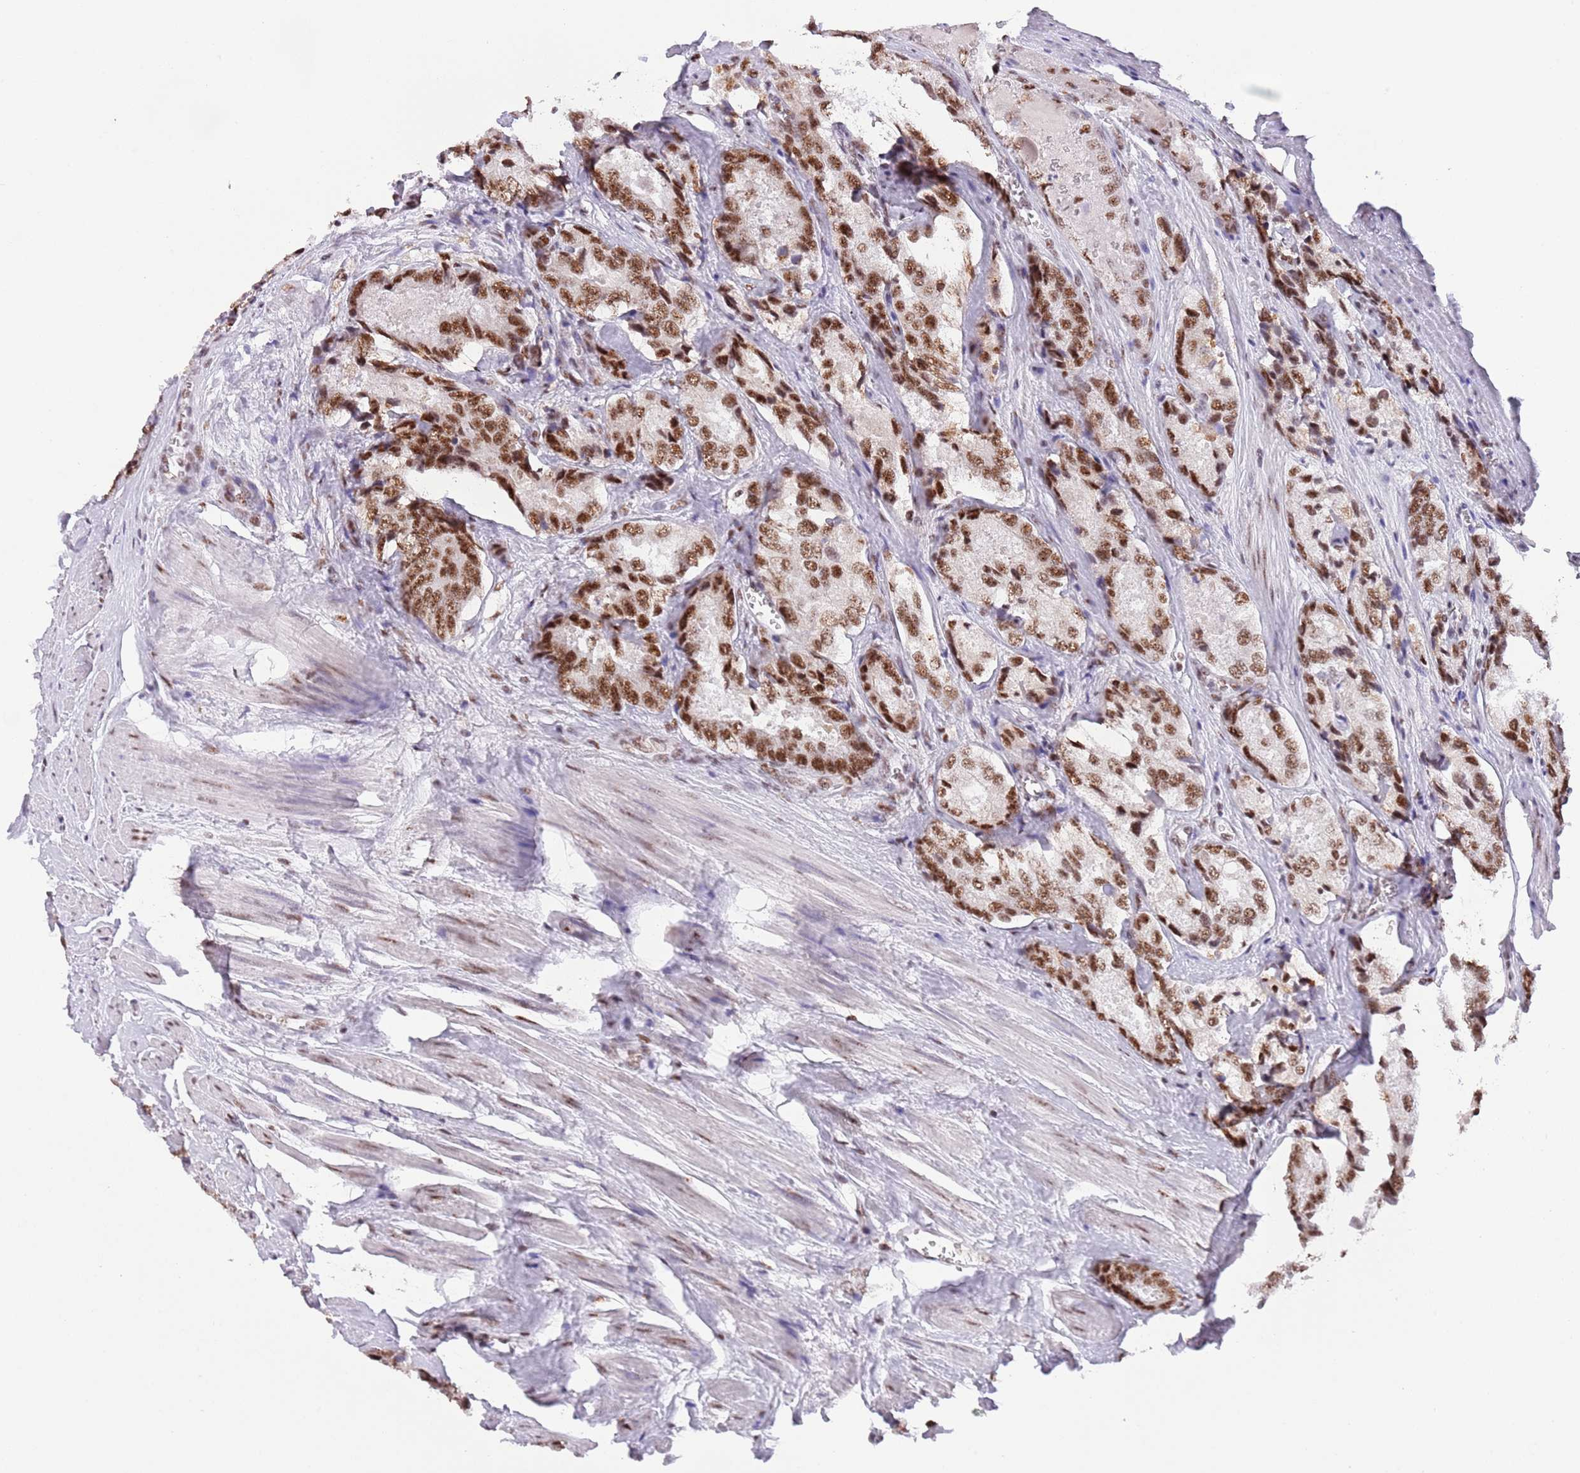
{"staining": {"intensity": "strong", "quantity": ">75%", "location": "nuclear"}, "tissue": "prostate cancer", "cell_type": "Tumor cells", "image_type": "cancer", "snomed": [{"axis": "morphology", "description": "Adenocarcinoma, Low grade"}, {"axis": "topography", "description": "Prostate"}], "caption": "Low-grade adenocarcinoma (prostate) stained with immunohistochemistry (IHC) reveals strong nuclear expression in approximately >75% of tumor cells.", "gene": "SF3A2", "patient": {"sex": "male", "age": 68}}